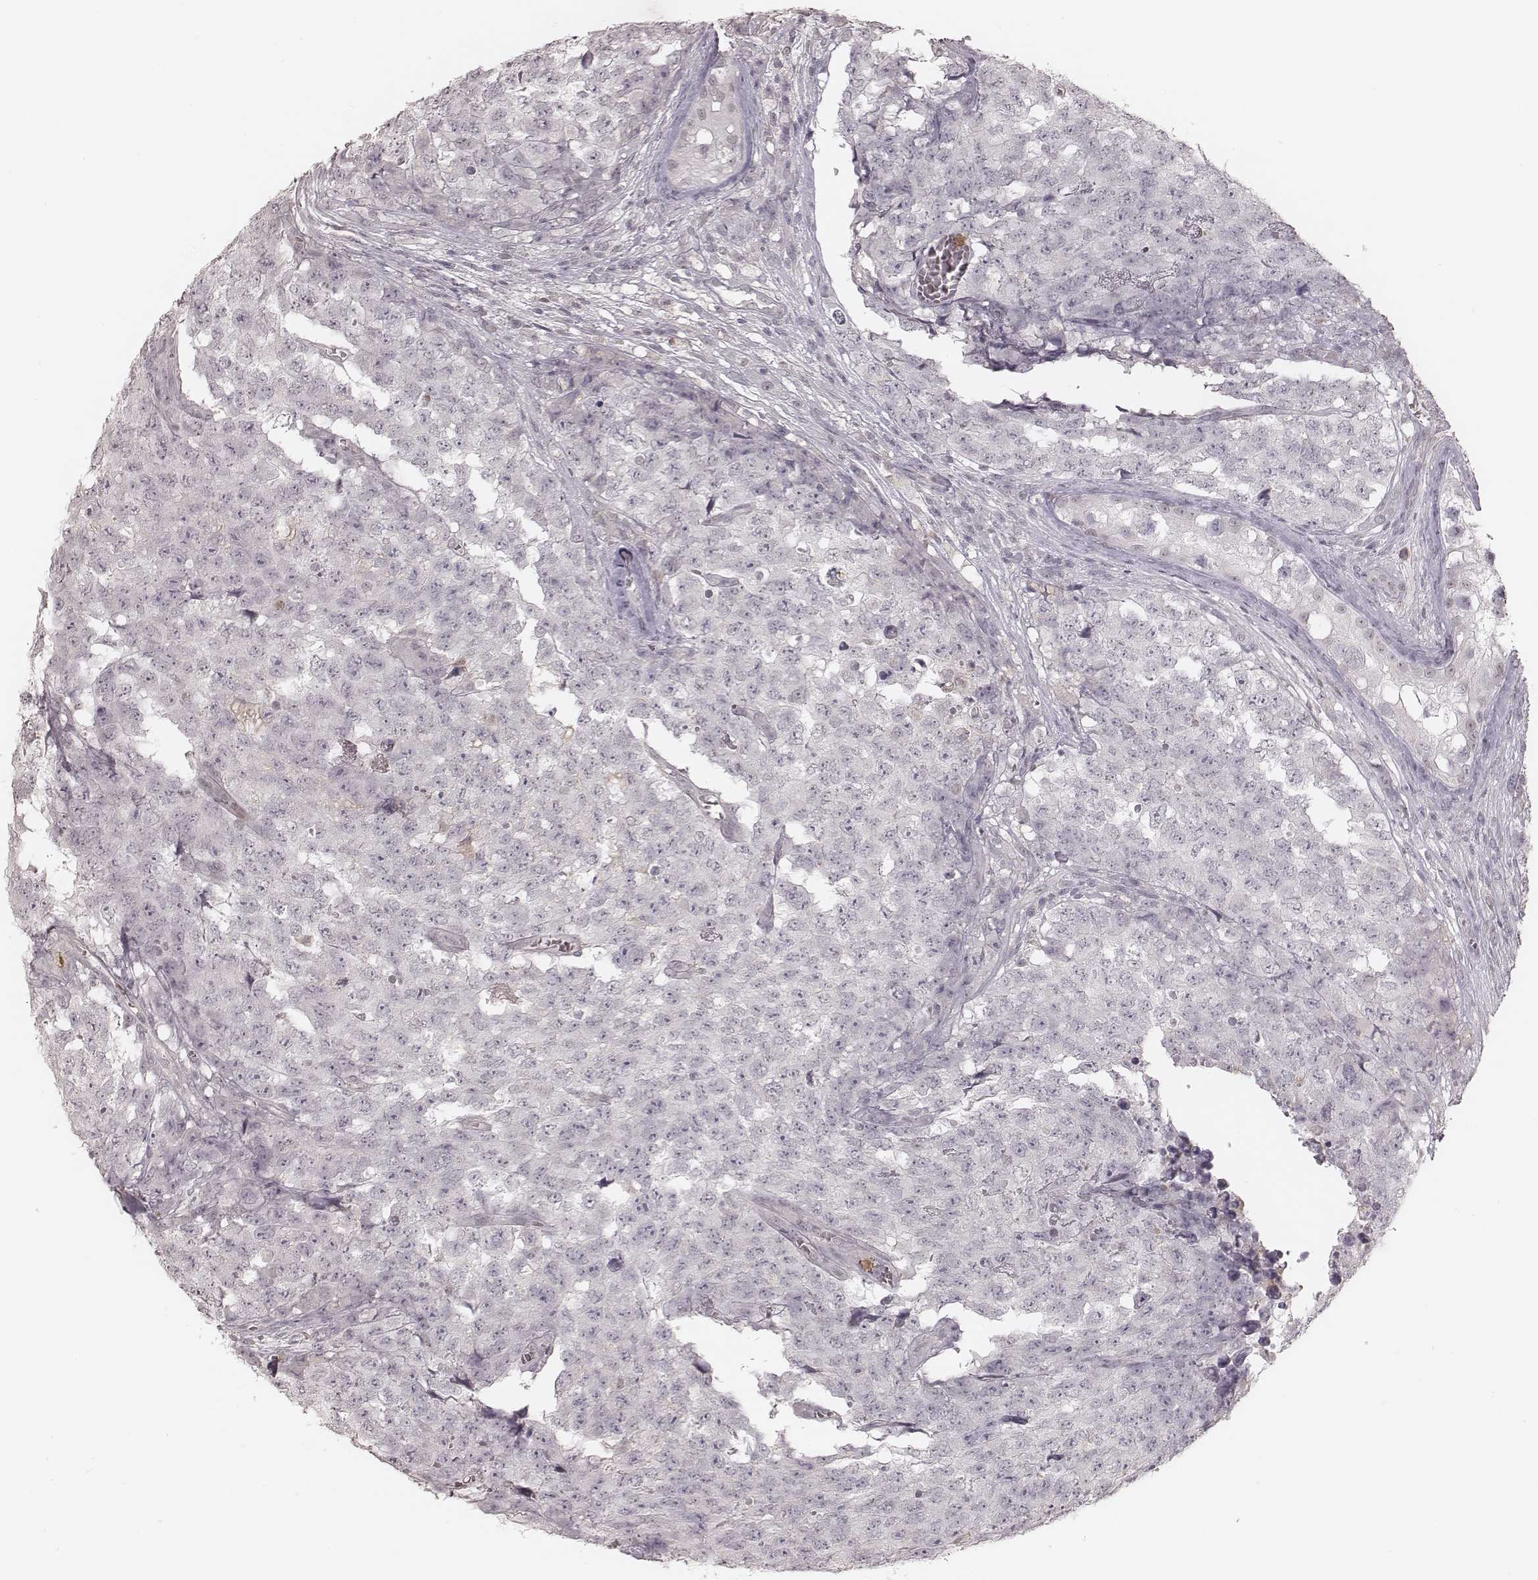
{"staining": {"intensity": "negative", "quantity": "none", "location": "none"}, "tissue": "testis cancer", "cell_type": "Tumor cells", "image_type": "cancer", "snomed": [{"axis": "morphology", "description": "Carcinoma, Embryonal, NOS"}, {"axis": "topography", "description": "Testis"}], "caption": "Tumor cells show no significant expression in testis cancer.", "gene": "KITLG", "patient": {"sex": "male", "age": 23}}